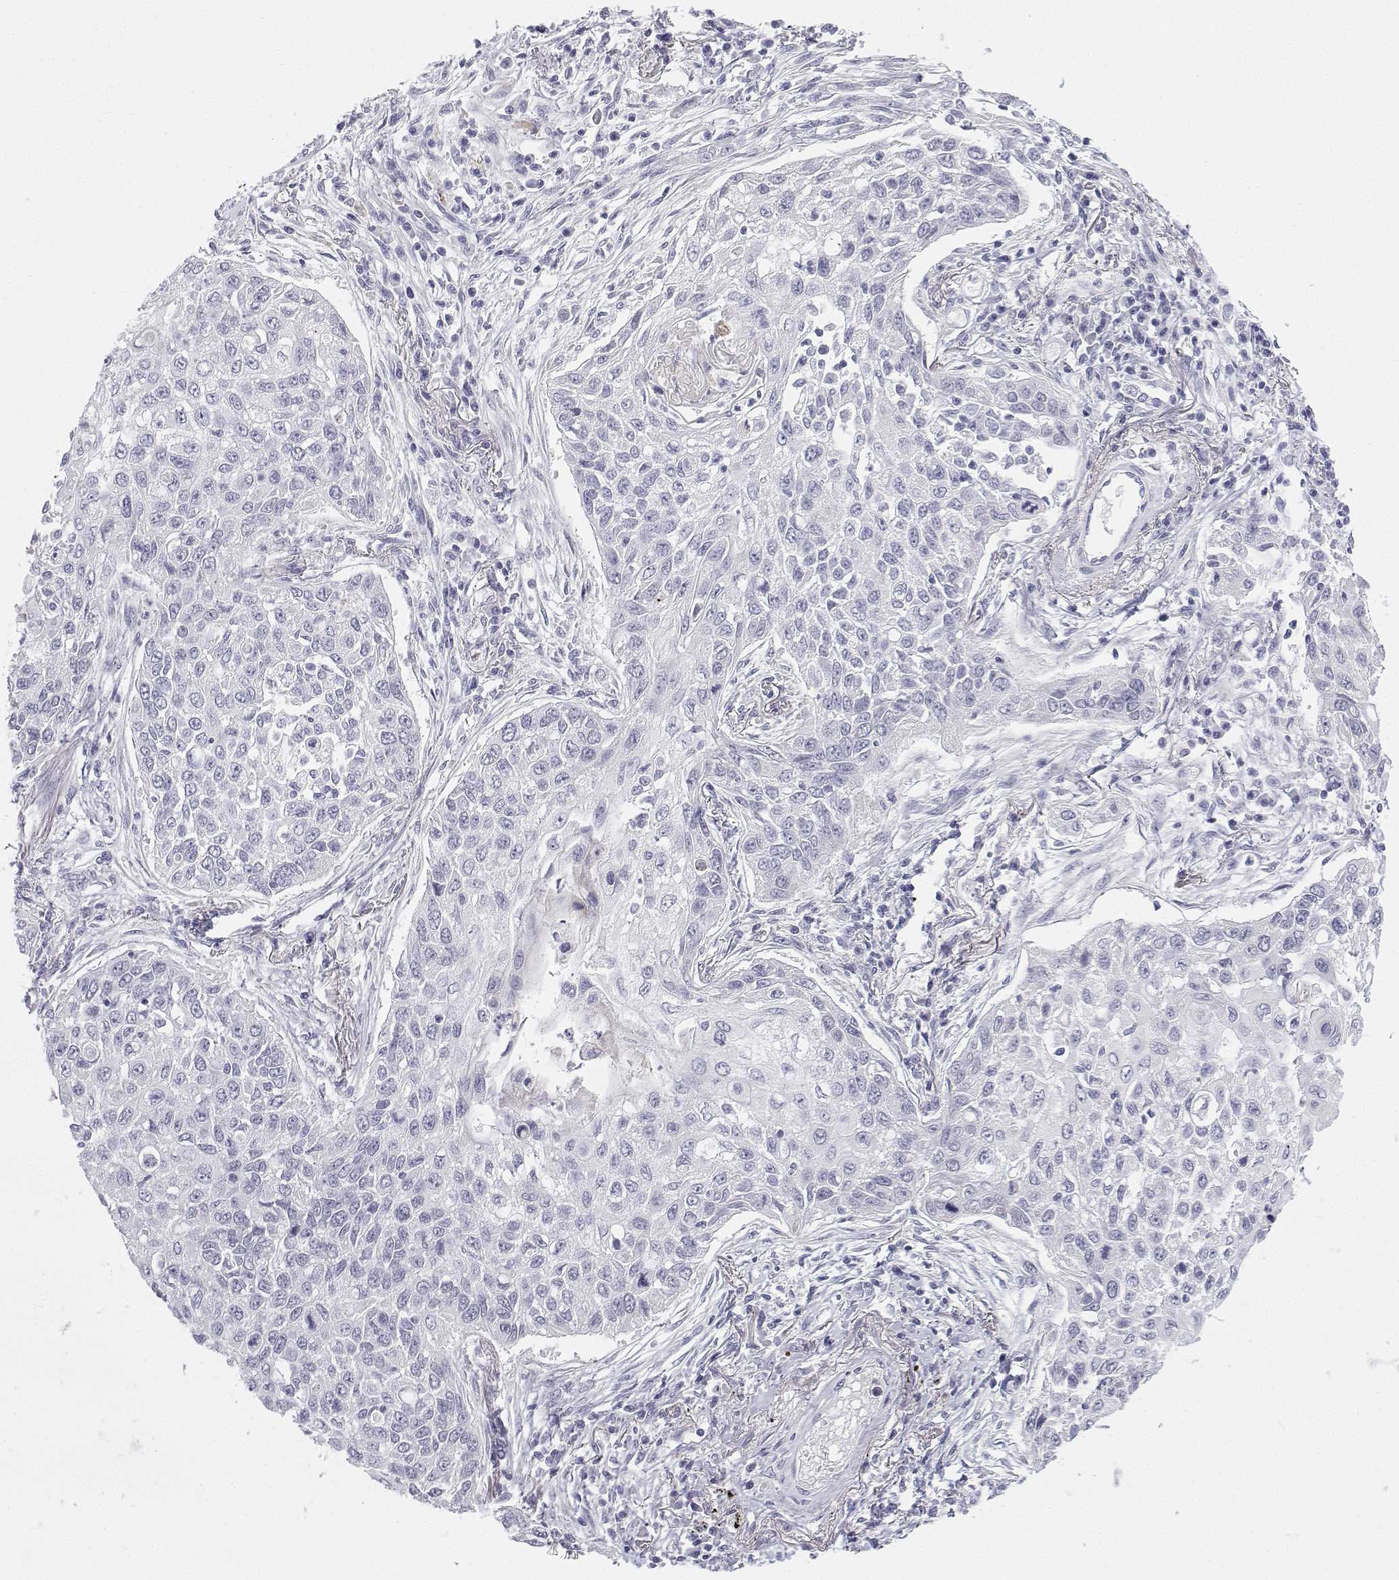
{"staining": {"intensity": "negative", "quantity": "none", "location": "none"}, "tissue": "lung cancer", "cell_type": "Tumor cells", "image_type": "cancer", "snomed": [{"axis": "morphology", "description": "Squamous cell carcinoma, NOS"}, {"axis": "topography", "description": "Lung"}], "caption": "Tumor cells are negative for brown protein staining in lung cancer (squamous cell carcinoma). (Stains: DAB (3,3'-diaminobenzidine) IHC with hematoxylin counter stain, Microscopy: brightfield microscopy at high magnification).", "gene": "TTN", "patient": {"sex": "male", "age": 75}}